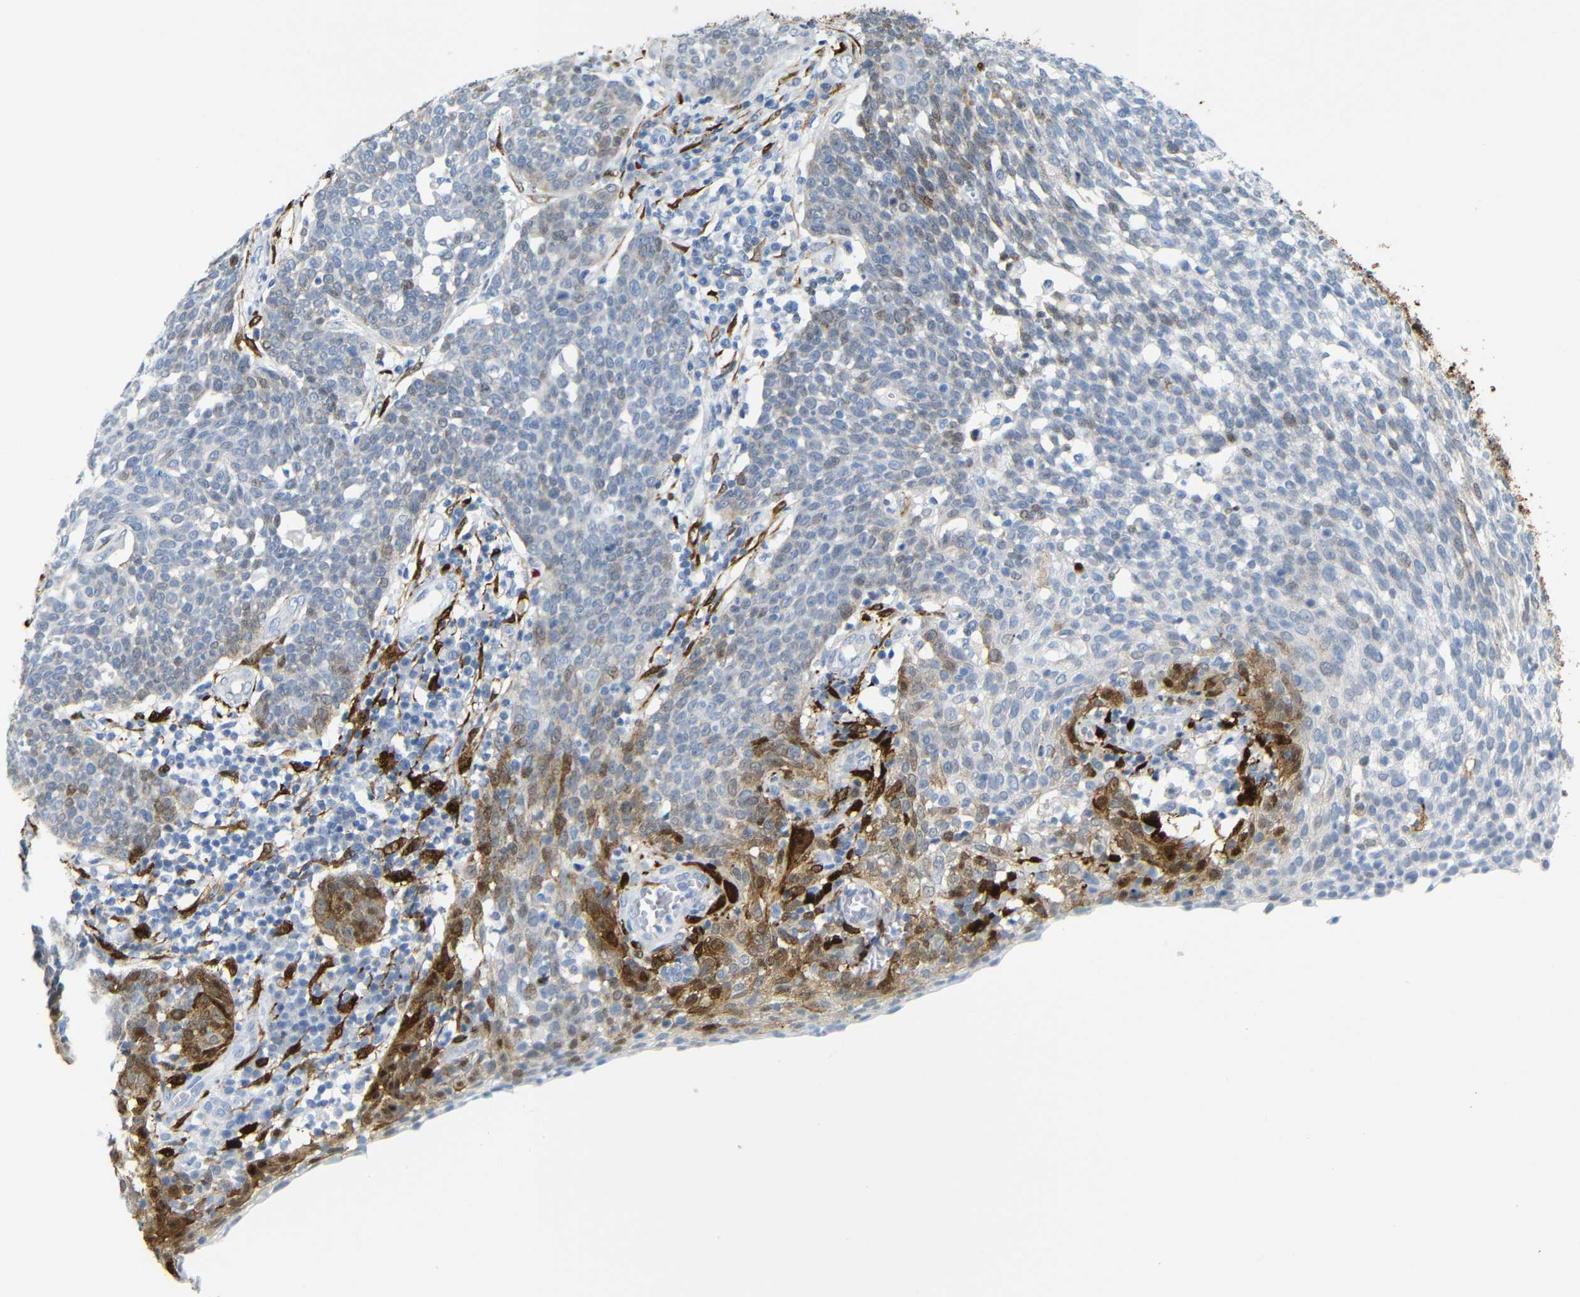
{"staining": {"intensity": "moderate", "quantity": "<25%", "location": "cytoplasmic/membranous,nuclear"}, "tissue": "cervical cancer", "cell_type": "Tumor cells", "image_type": "cancer", "snomed": [{"axis": "morphology", "description": "Squamous cell carcinoma, NOS"}, {"axis": "topography", "description": "Cervix"}], "caption": "Cervical squamous cell carcinoma was stained to show a protein in brown. There is low levels of moderate cytoplasmic/membranous and nuclear staining in about <25% of tumor cells.", "gene": "MT1A", "patient": {"sex": "female", "age": 34}}